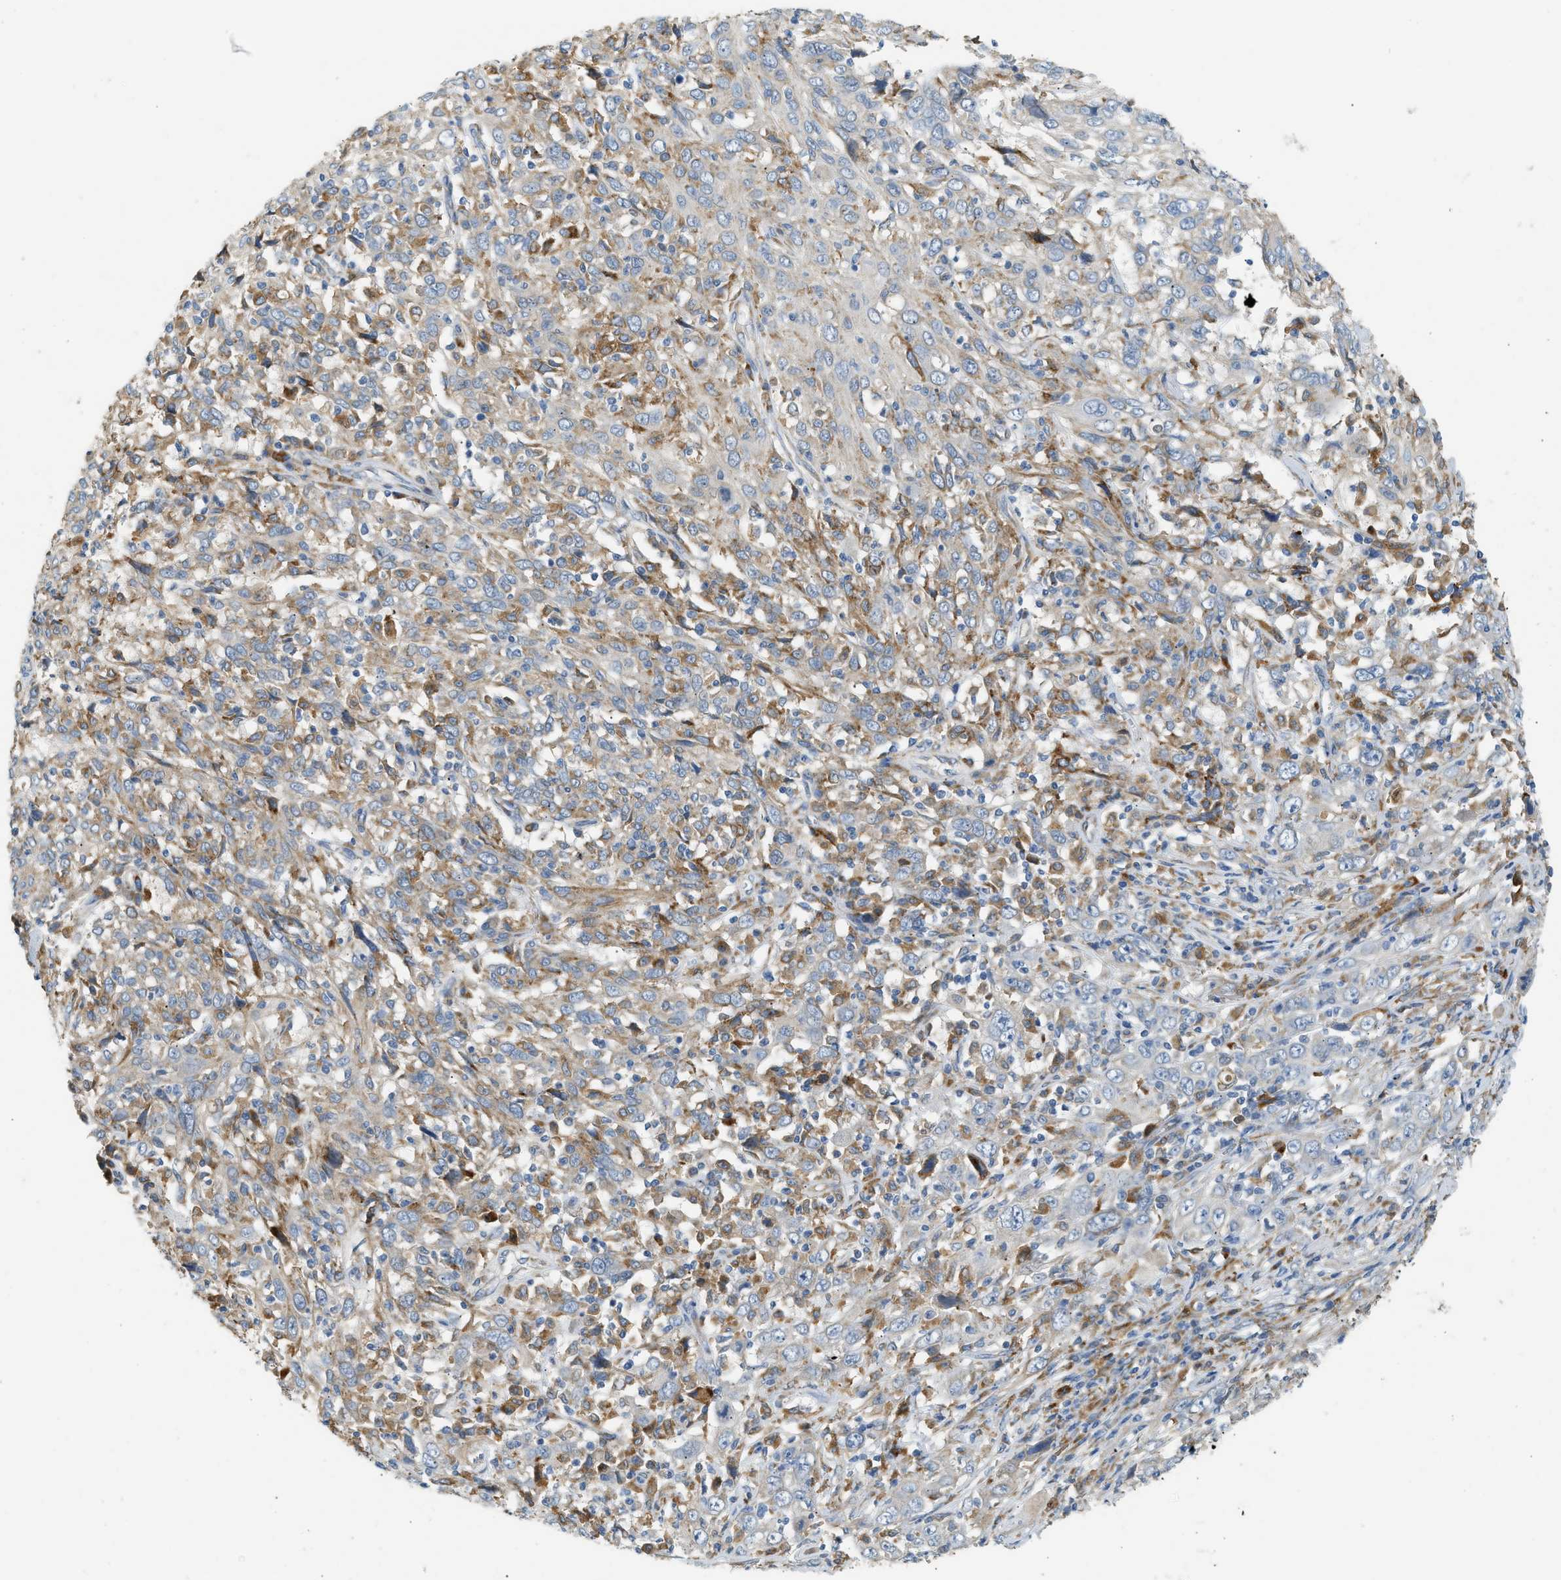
{"staining": {"intensity": "weak", "quantity": ">75%", "location": "cytoplasmic/membranous"}, "tissue": "cervical cancer", "cell_type": "Tumor cells", "image_type": "cancer", "snomed": [{"axis": "morphology", "description": "Squamous cell carcinoma, NOS"}, {"axis": "topography", "description": "Cervix"}], "caption": "A high-resolution photomicrograph shows immunohistochemistry (IHC) staining of squamous cell carcinoma (cervical), which reveals weak cytoplasmic/membranous positivity in approximately >75% of tumor cells. The staining was performed using DAB, with brown indicating positive protein expression. Nuclei are stained blue with hematoxylin.", "gene": "CTSB", "patient": {"sex": "female", "age": 46}}